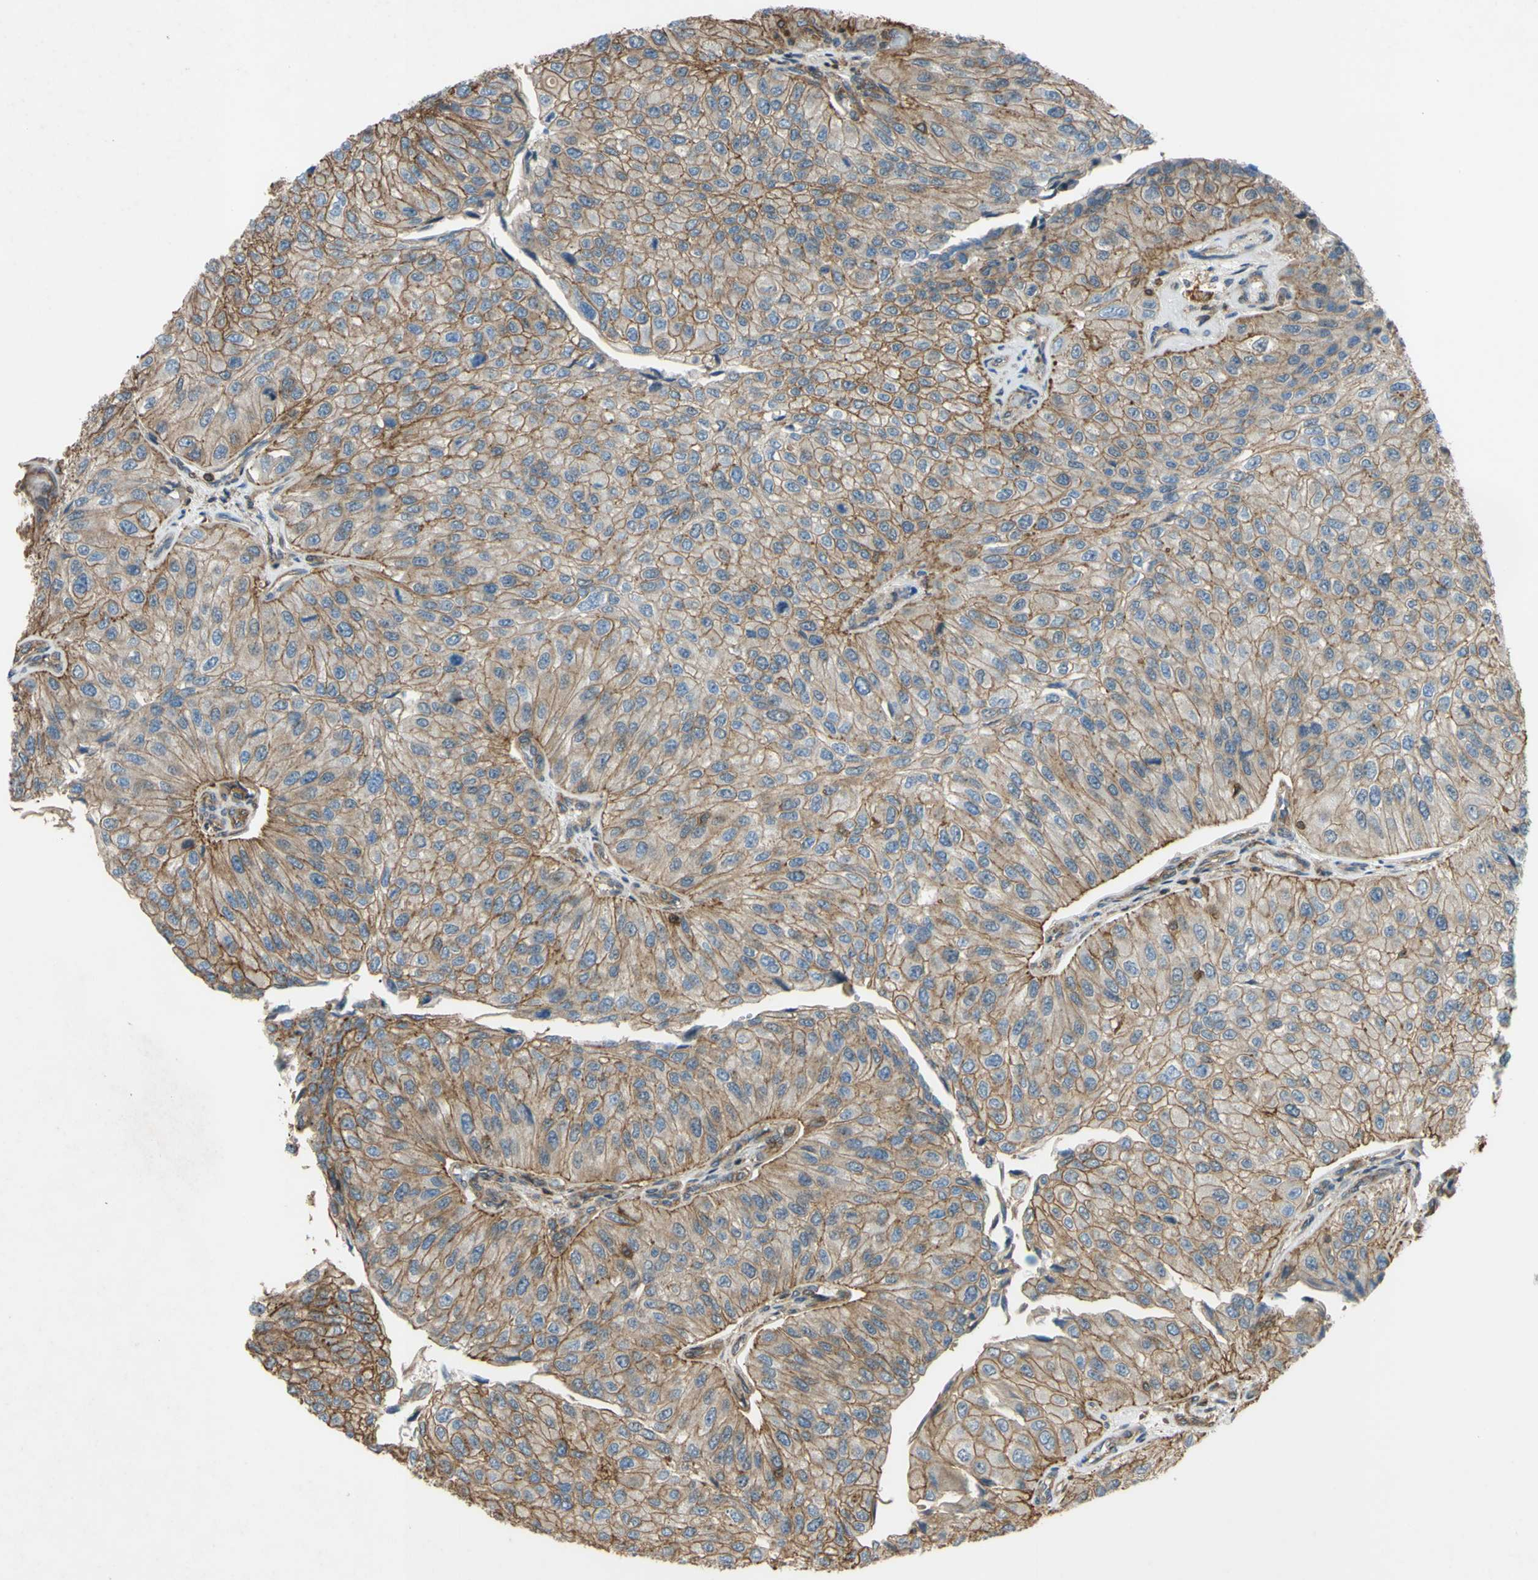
{"staining": {"intensity": "moderate", "quantity": ">75%", "location": "cytoplasmic/membranous"}, "tissue": "urothelial cancer", "cell_type": "Tumor cells", "image_type": "cancer", "snomed": [{"axis": "morphology", "description": "Urothelial carcinoma, High grade"}, {"axis": "topography", "description": "Kidney"}, {"axis": "topography", "description": "Urinary bladder"}], "caption": "A medium amount of moderate cytoplasmic/membranous expression is present in approximately >75% of tumor cells in urothelial cancer tissue. Using DAB (brown) and hematoxylin (blue) stains, captured at high magnification using brightfield microscopy.", "gene": "ADD3", "patient": {"sex": "male", "age": 77}}